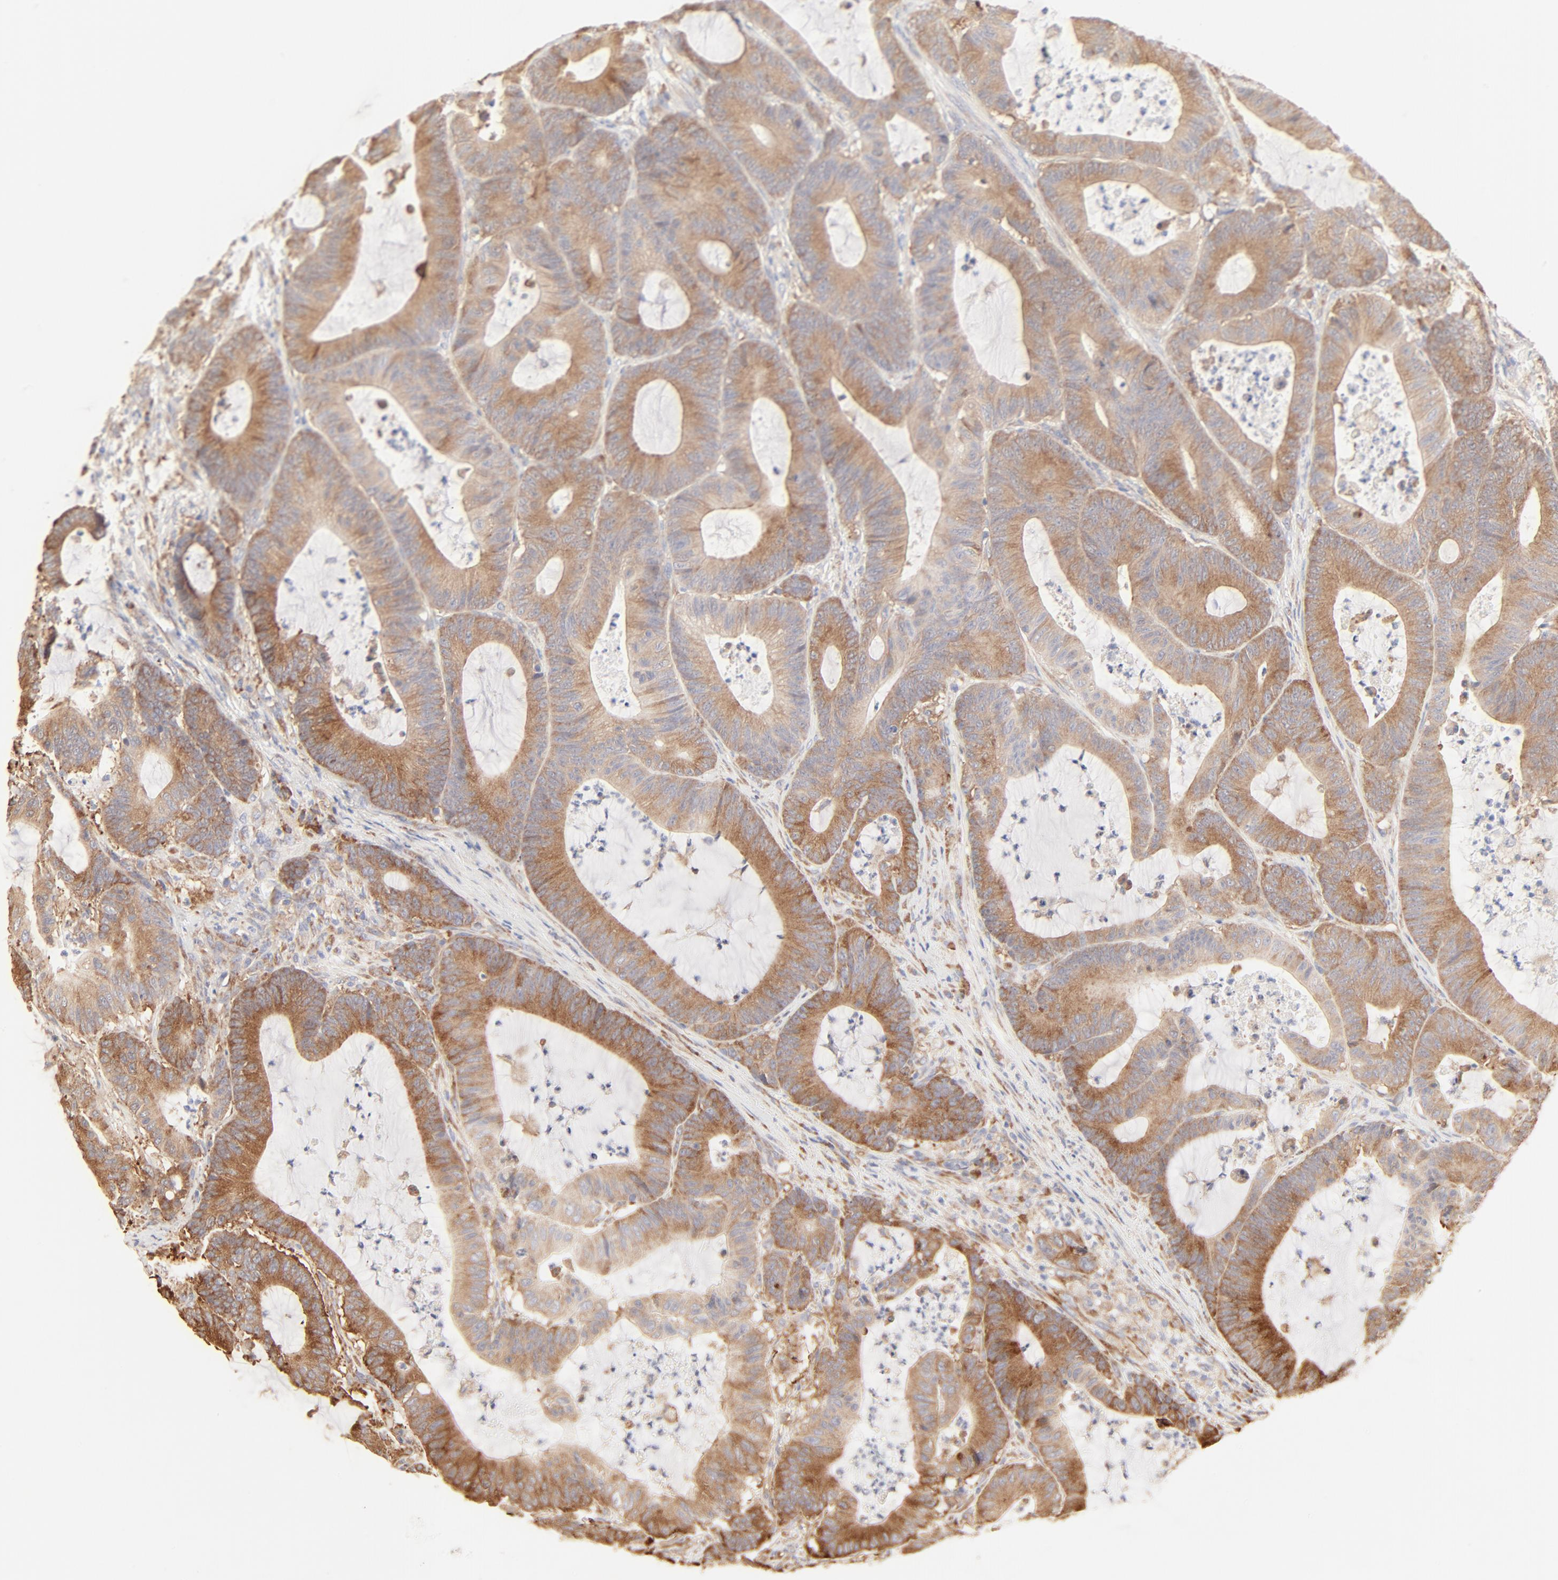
{"staining": {"intensity": "moderate", "quantity": ">75%", "location": "cytoplasmic/membranous"}, "tissue": "colorectal cancer", "cell_type": "Tumor cells", "image_type": "cancer", "snomed": [{"axis": "morphology", "description": "Adenocarcinoma, NOS"}, {"axis": "topography", "description": "Colon"}], "caption": "This image exhibits immunohistochemistry staining of human adenocarcinoma (colorectal), with medium moderate cytoplasmic/membranous positivity in about >75% of tumor cells.", "gene": "RPS20", "patient": {"sex": "female", "age": 84}}